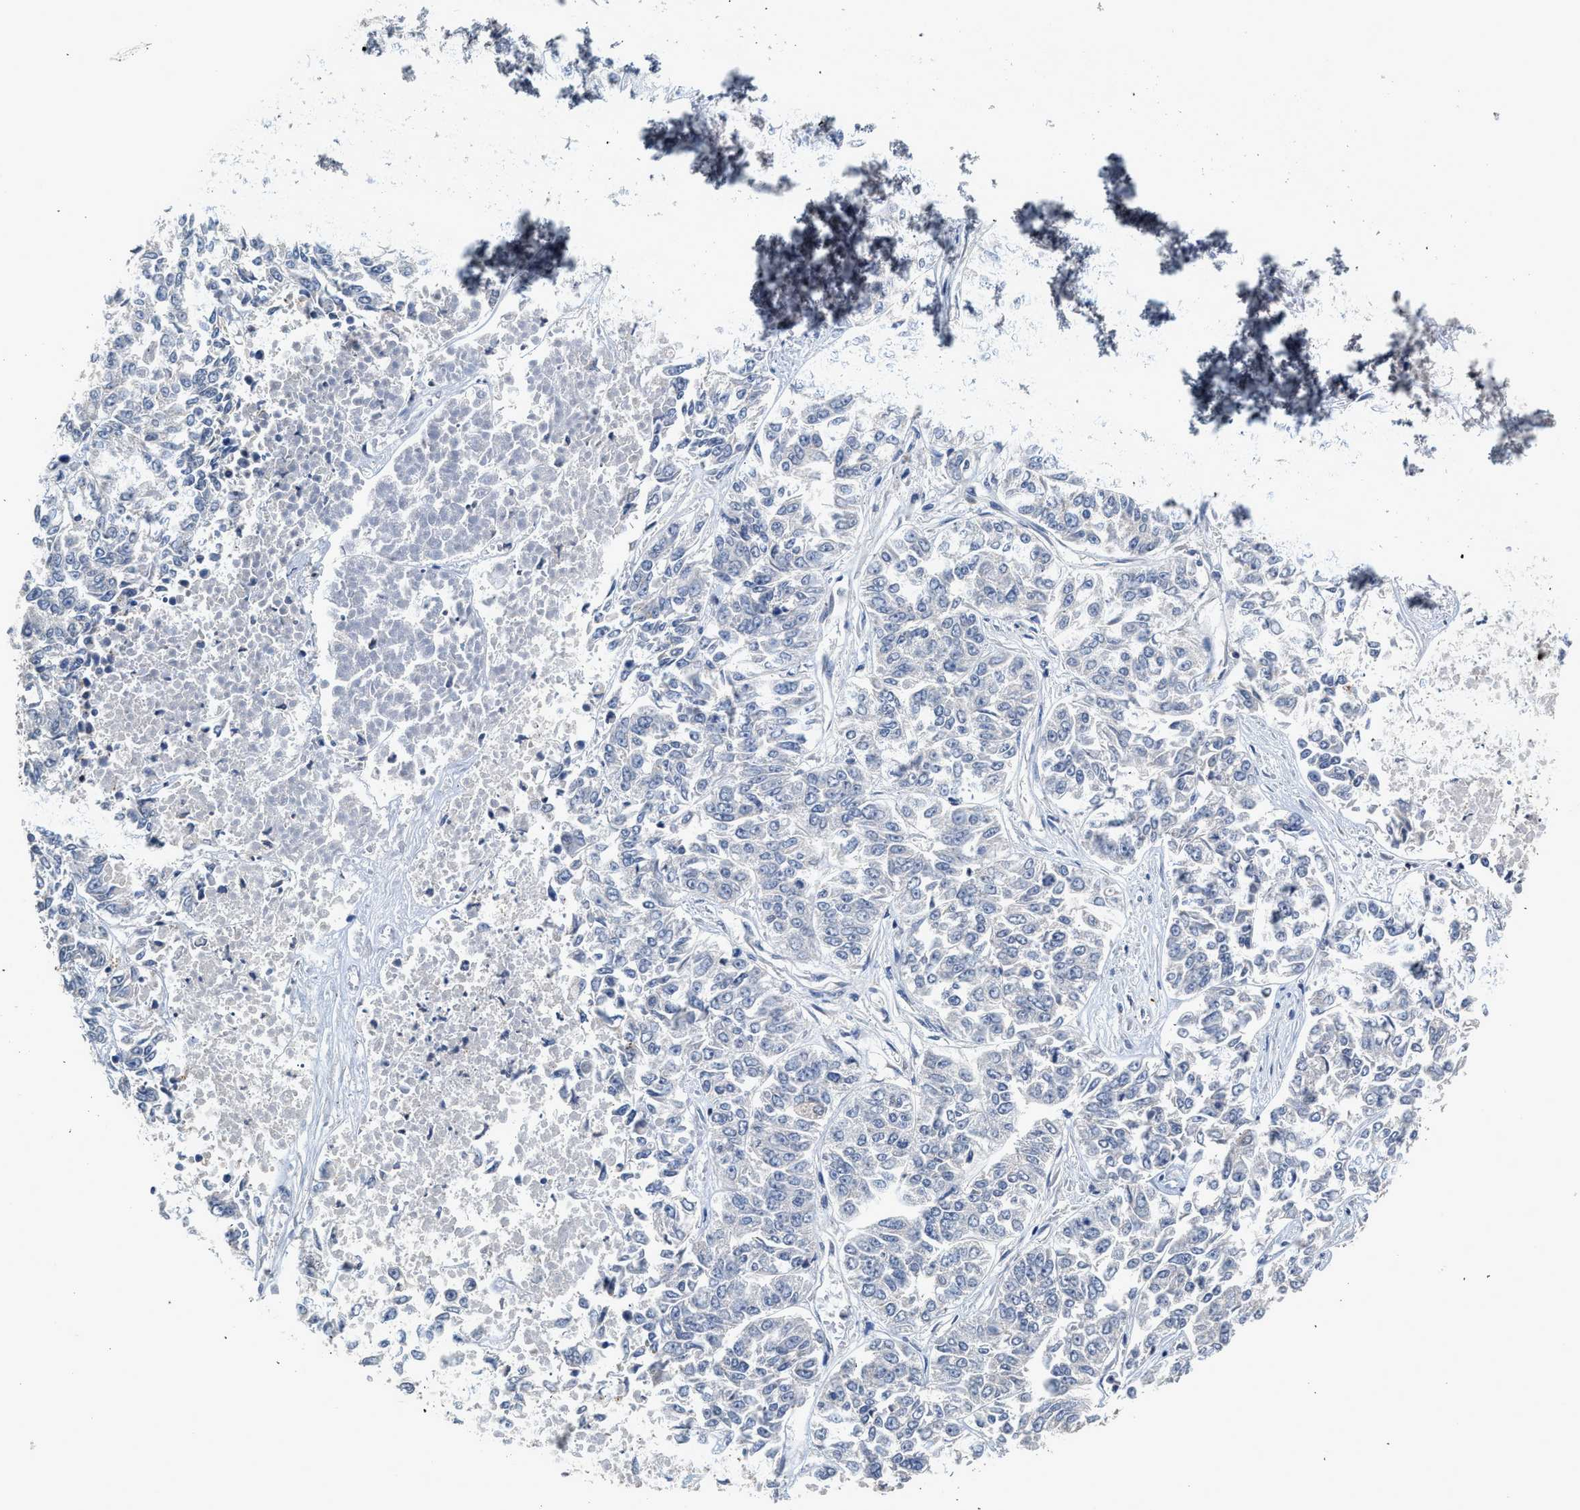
{"staining": {"intensity": "negative", "quantity": "none", "location": "none"}, "tissue": "lung cancer", "cell_type": "Tumor cells", "image_type": "cancer", "snomed": [{"axis": "morphology", "description": "Adenocarcinoma, NOS"}, {"axis": "topography", "description": "Lung"}], "caption": "DAB (3,3'-diaminobenzidine) immunohistochemical staining of adenocarcinoma (lung) exhibits no significant positivity in tumor cells.", "gene": "CSF3R", "patient": {"sex": "male", "age": 84}}